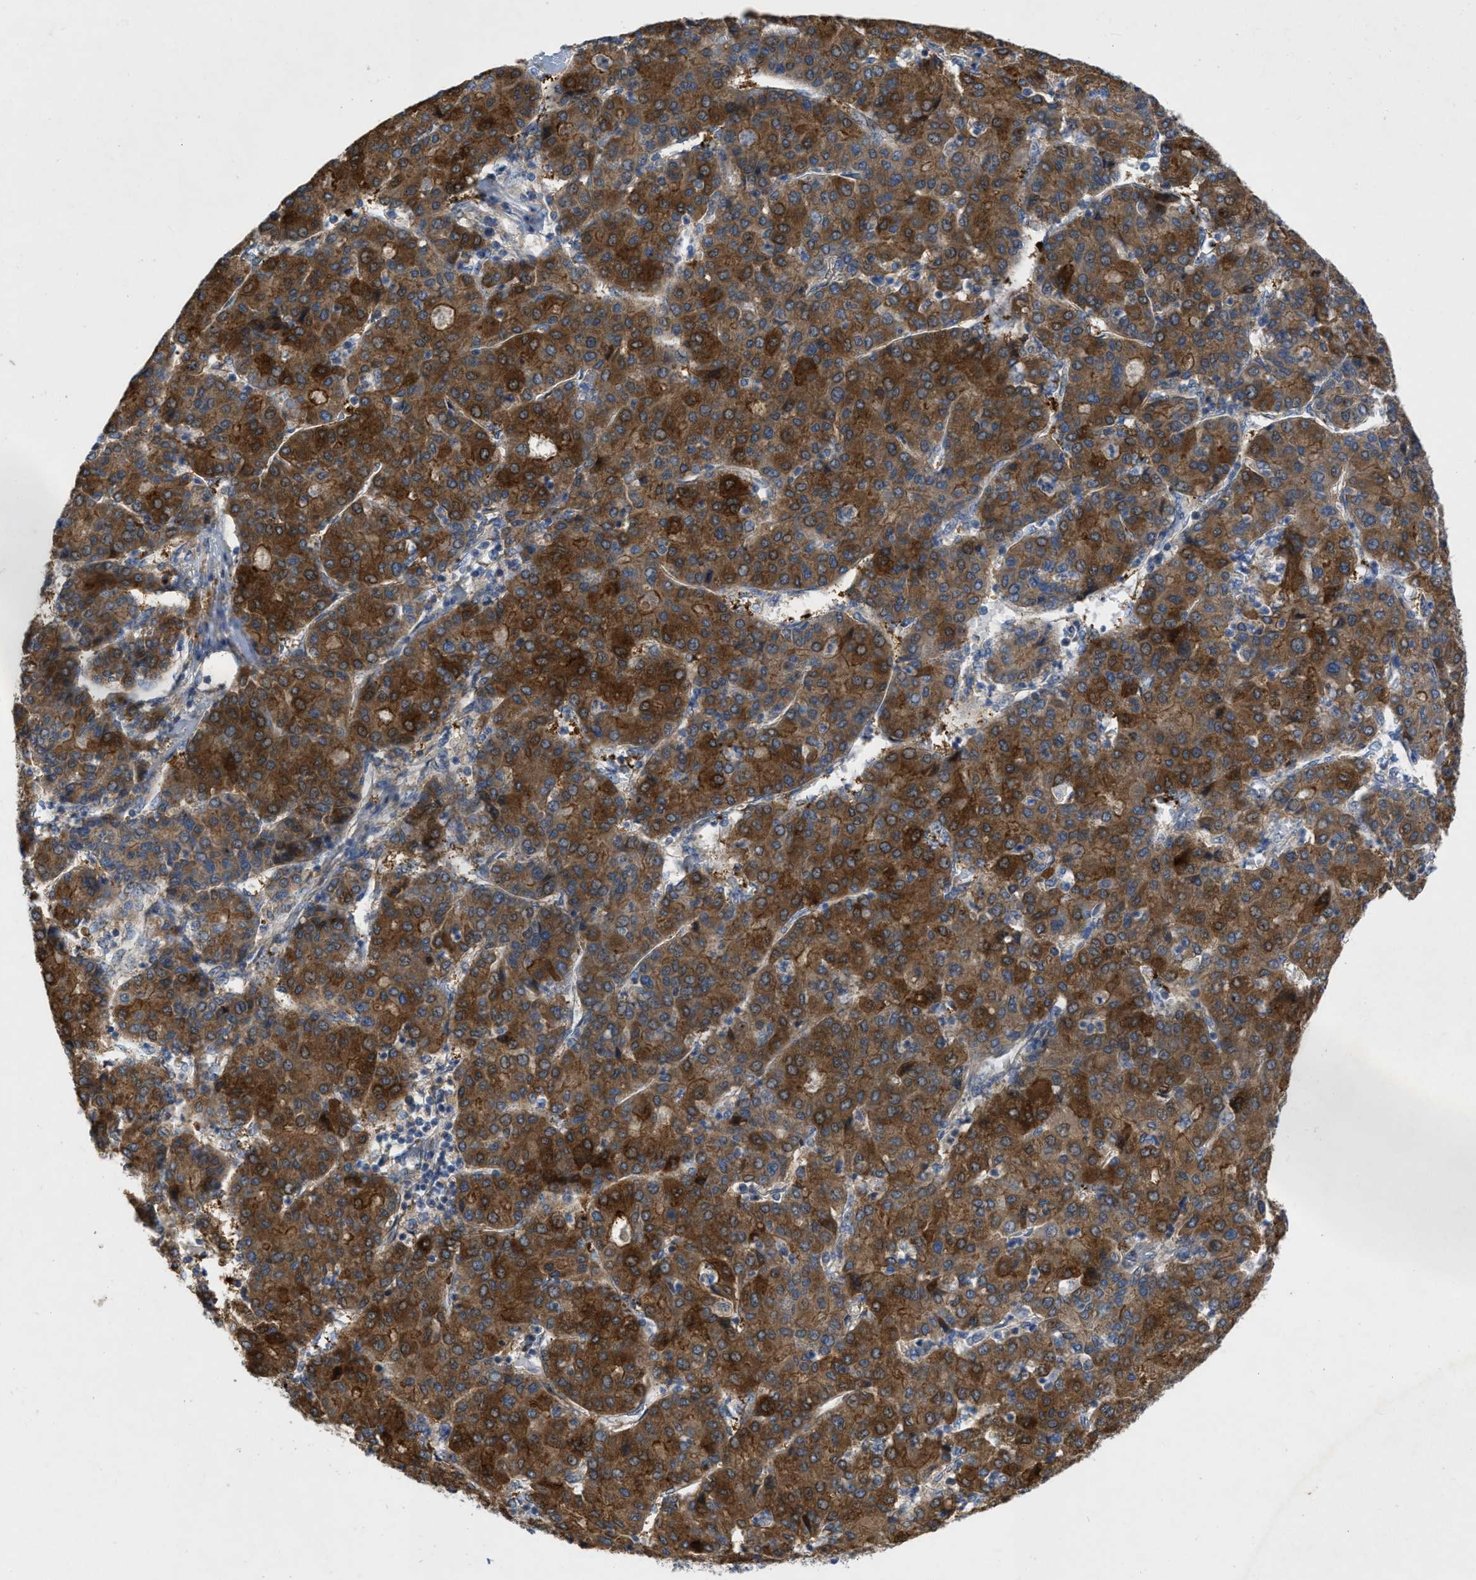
{"staining": {"intensity": "strong", "quantity": ">75%", "location": "cytoplasmic/membranous"}, "tissue": "liver cancer", "cell_type": "Tumor cells", "image_type": "cancer", "snomed": [{"axis": "morphology", "description": "Carcinoma, Hepatocellular, NOS"}, {"axis": "topography", "description": "Liver"}], "caption": "About >75% of tumor cells in human liver cancer (hepatocellular carcinoma) demonstrate strong cytoplasmic/membranous protein staining as visualized by brown immunohistochemical staining.", "gene": "TMEM131", "patient": {"sex": "male", "age": 65}}